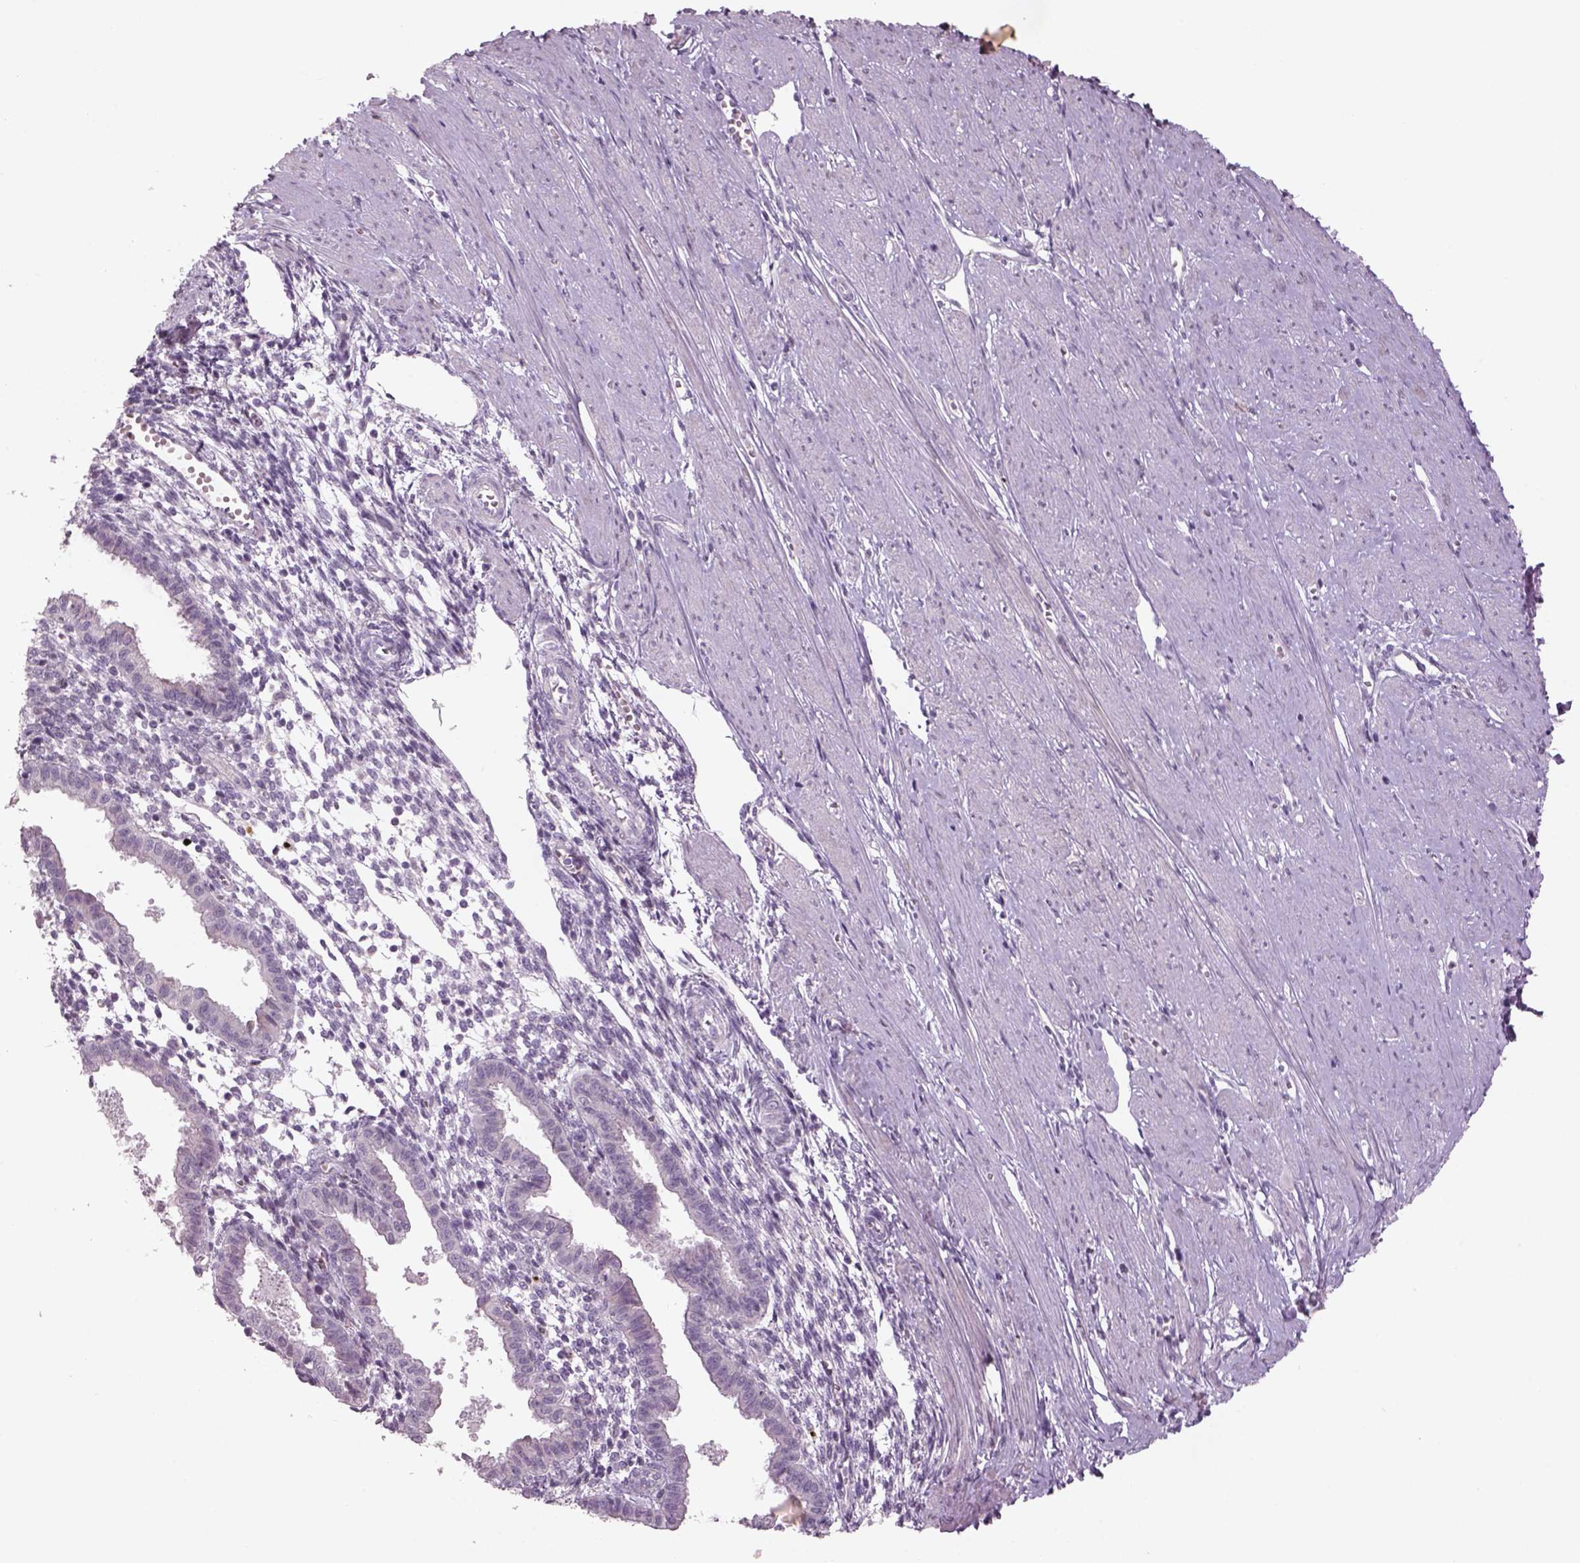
{"staining": {"intensity": "negative", "quantity": "none", "location": "none"}, "tissue": "endometrium", "cell_type": "Cells in endometrial stroma", "image_type": "normal", "snomed": [{"axis": "morphology", "description": "Normal tissue, NOS"}, {"axis": "topography", "description": "Endometrium"}], "caption": "Endometrium stained for a protein using immunohistochemistry (IHC) exhibits no positivity cells in endometrial stroma.", "gene": "PENK", "patient": {"sex": "female", "age": 37}}